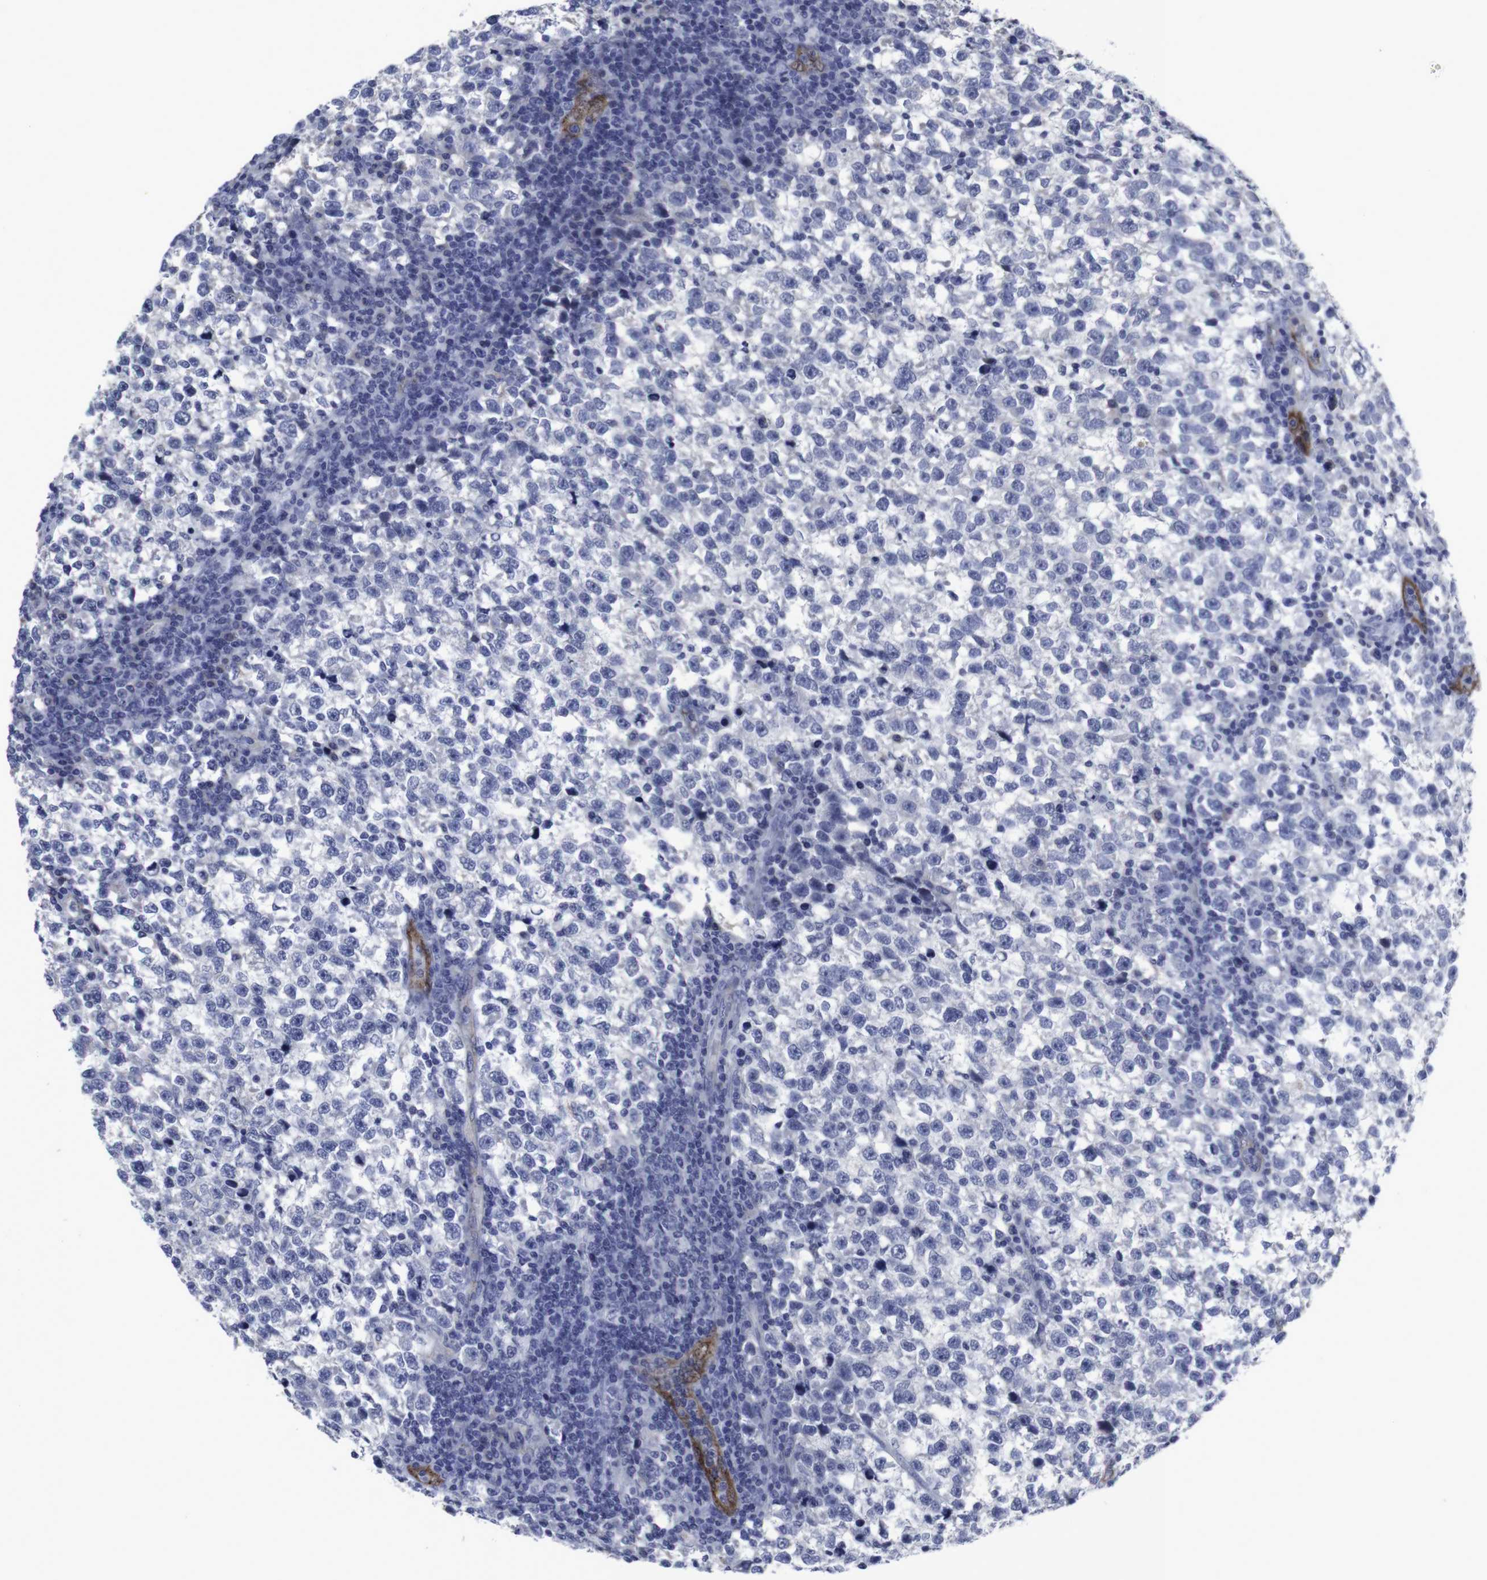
{"staining": {"intensity": "negative", "quantity": "none", "location": "none"}, "tissue": "testis cancer", "cell_type": "Tumor cells", "image_type": "cancer", "snomed": [{"axis": "morphology", "description": "Normal tissue, NOS"}, {"axis": "morphology", "description": "Seminoma, NOS"}, {"axis": "topography", "description": "Testis"}], "caption": "High magnification brightfield microscopy of testis cancer stained with DAB (brown) and counterstained with hematoxylin (blue): tumor cells show no significant staining.", "gene": "SNCG", "patient": {"sex": "male", "age": 43}}